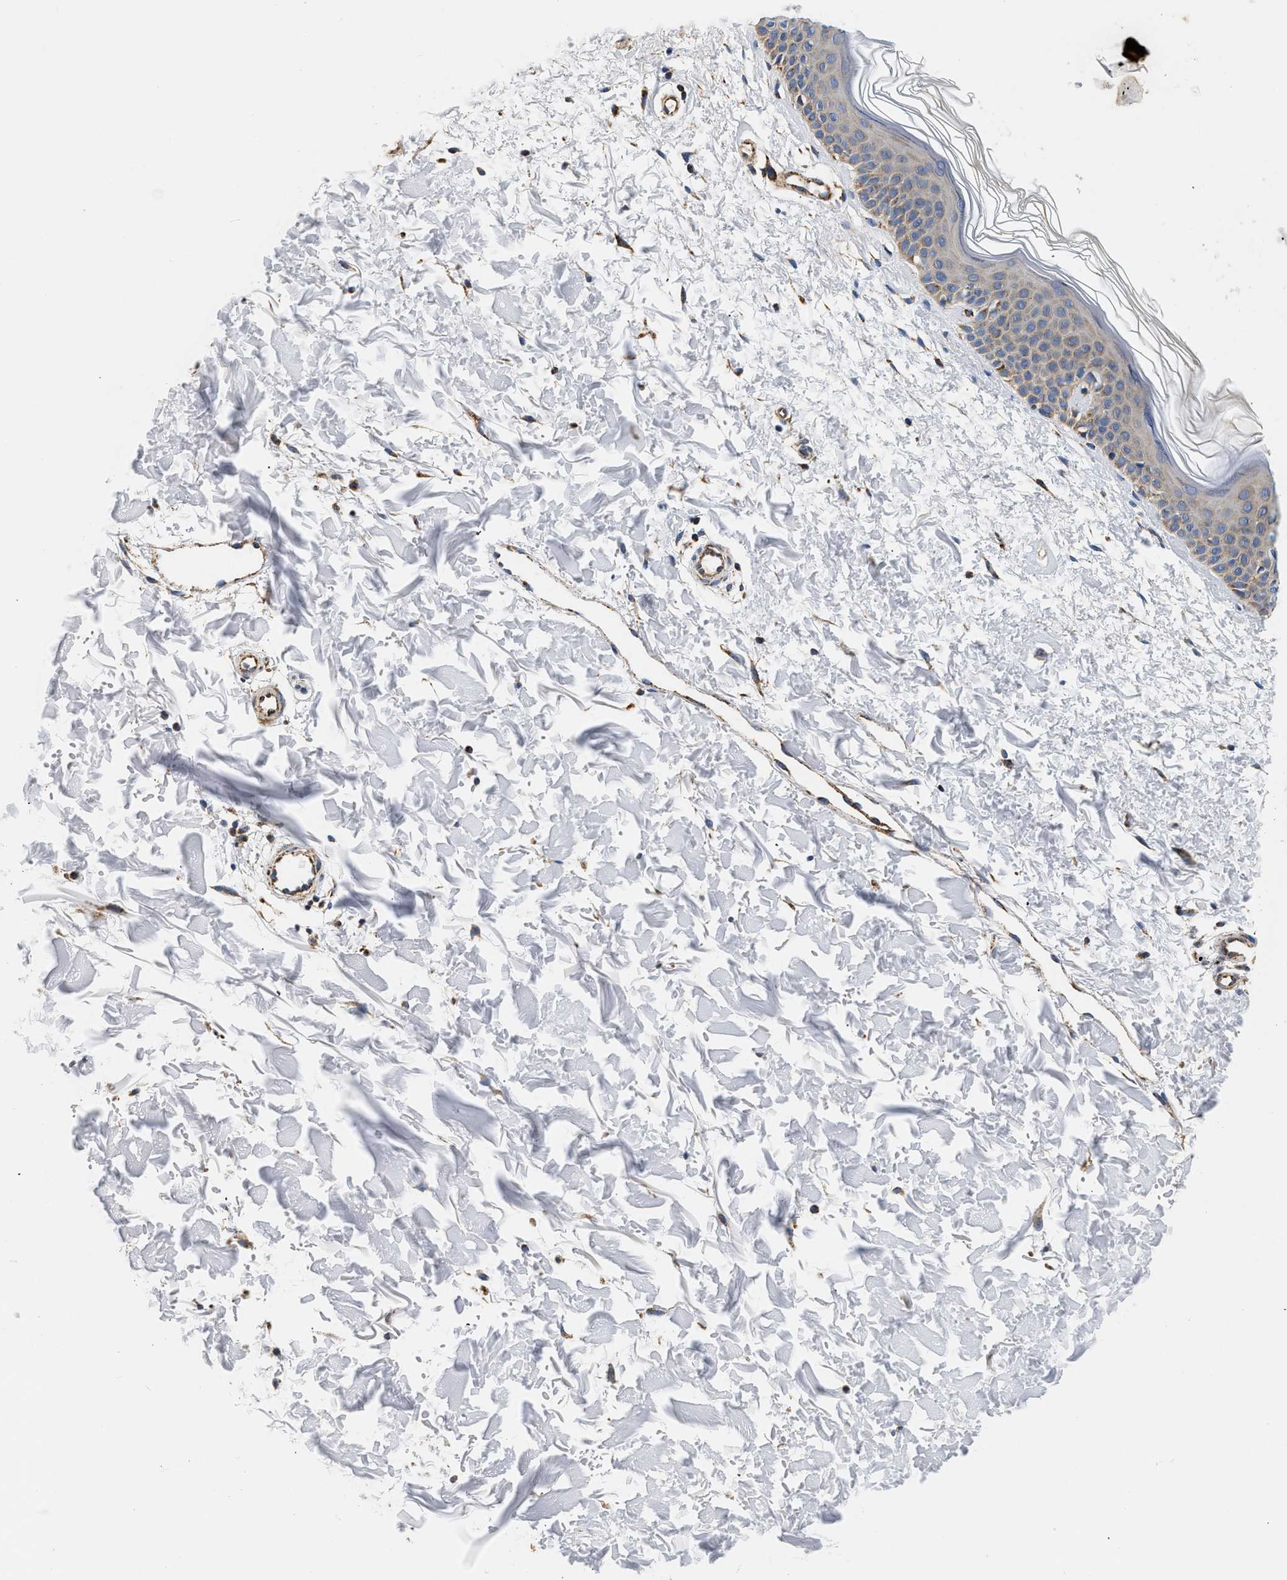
{"staining": {"intensity": "negative", "quantity": "none", "location": "none"}, "tissue": "skin", "cell_type": "Fibroblasts", "image_type": "normal", "snomed": [{"axis": "morphology", "description": "Normal tissue, NOS"}, {"axis": "morphology", "description": "Malignant melanoma, NOS"}, {"axis": "topography", "description": "Skin"}], "caption": "Immunohistochemistry of normal human skin demonstrates no expression in fibroblasts.", "gene": "PDP1", "patient": {"sex": "male", "age": 83}}